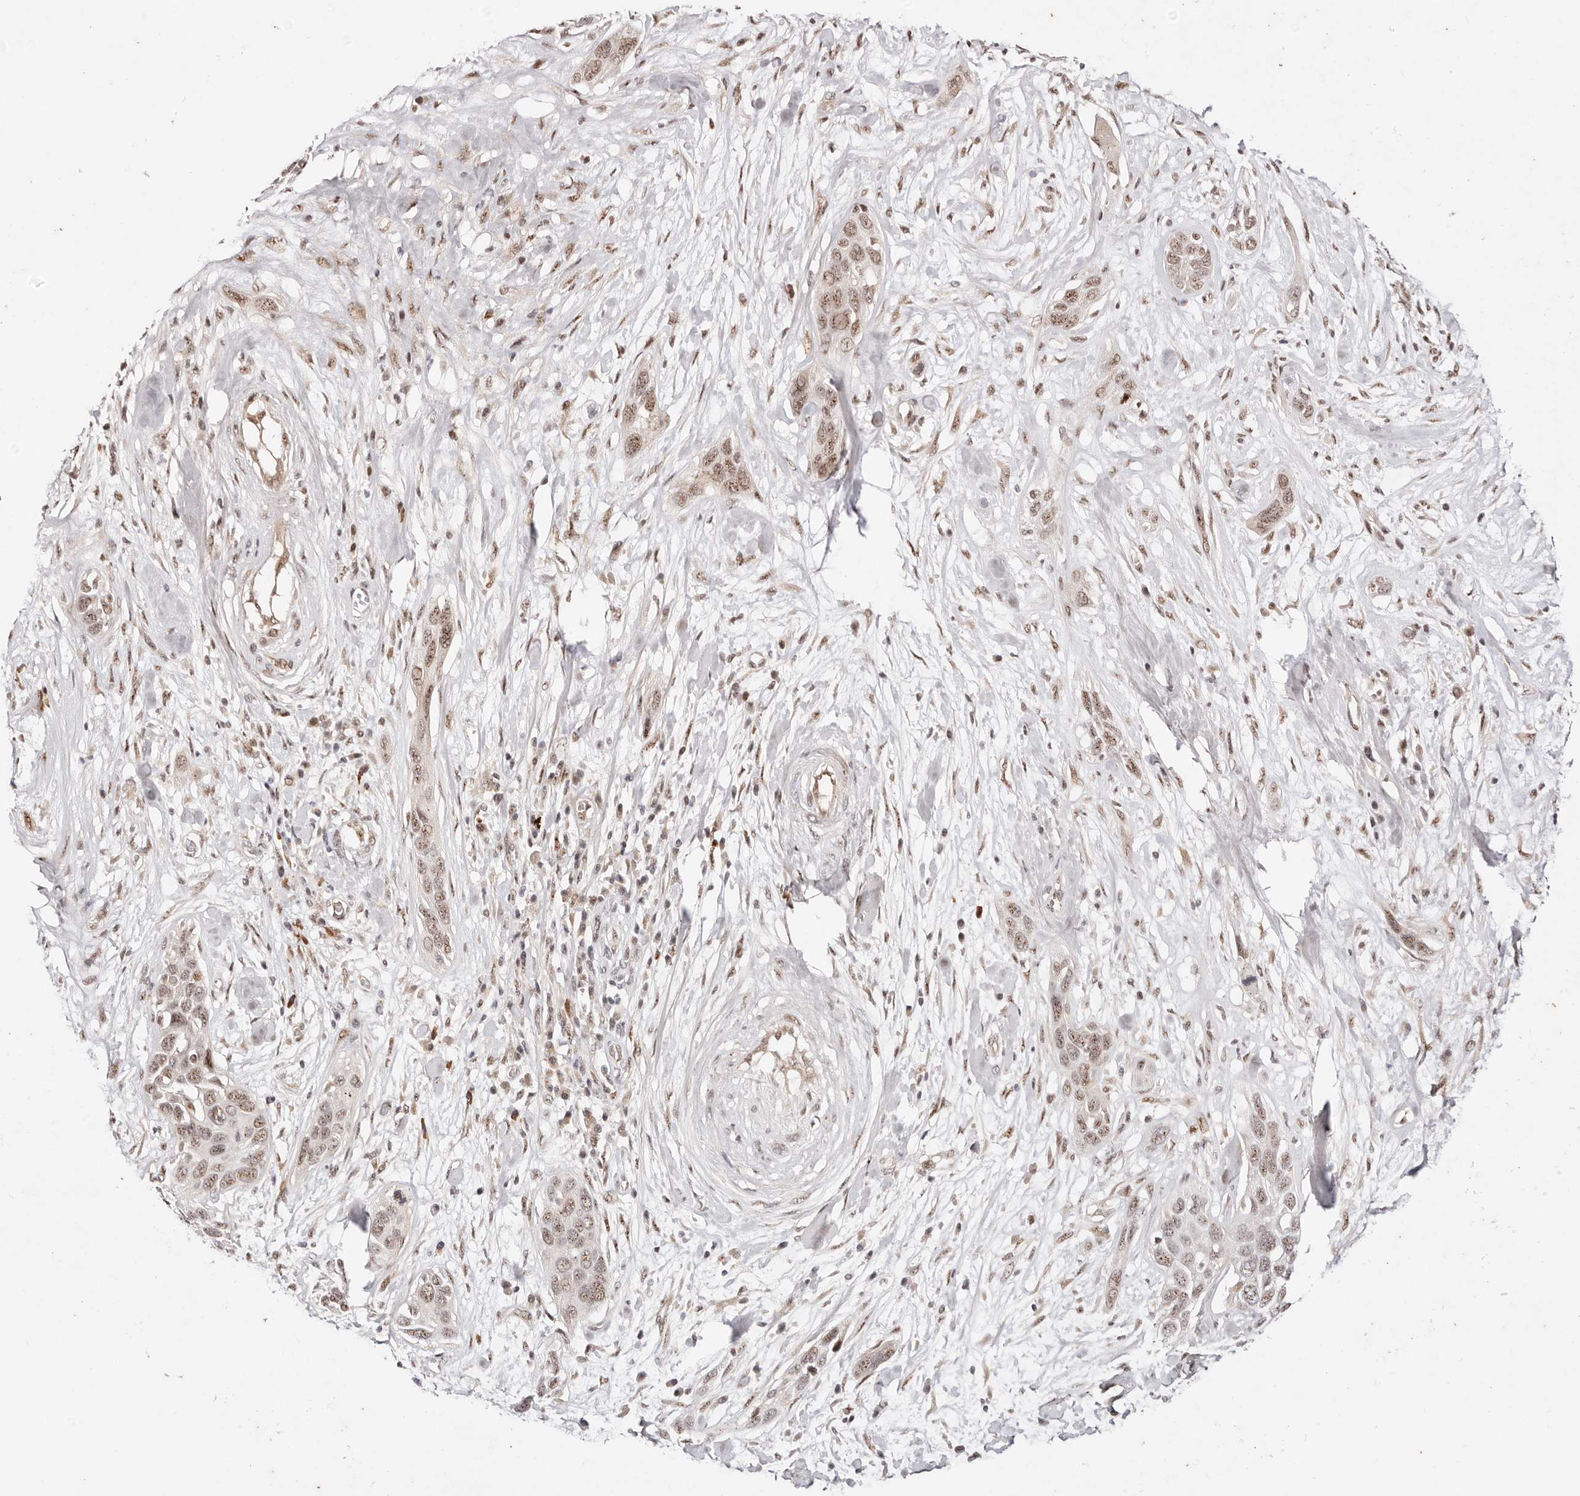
{"staining": {"intensity": "moderate", "quantity": ">75%", "location": "nuclear"}, "tissue": "pancreatic cancer", "cell_type": "Tumor cells", "image_type": "cancer", "snomed": [{"axis": "morphology", "description": "Adenocarcinoma, NOS"}, {"axis": "topography", "description": "Pancreas"}], "caption": "Approximately >75% of tumor cells in human pancreatic cancer reveal moderate nuclear protein expression as visualized by brown immunohistochemical staining.", "gene": "WRN", "patient": {"sex": "female", "age": 60}}